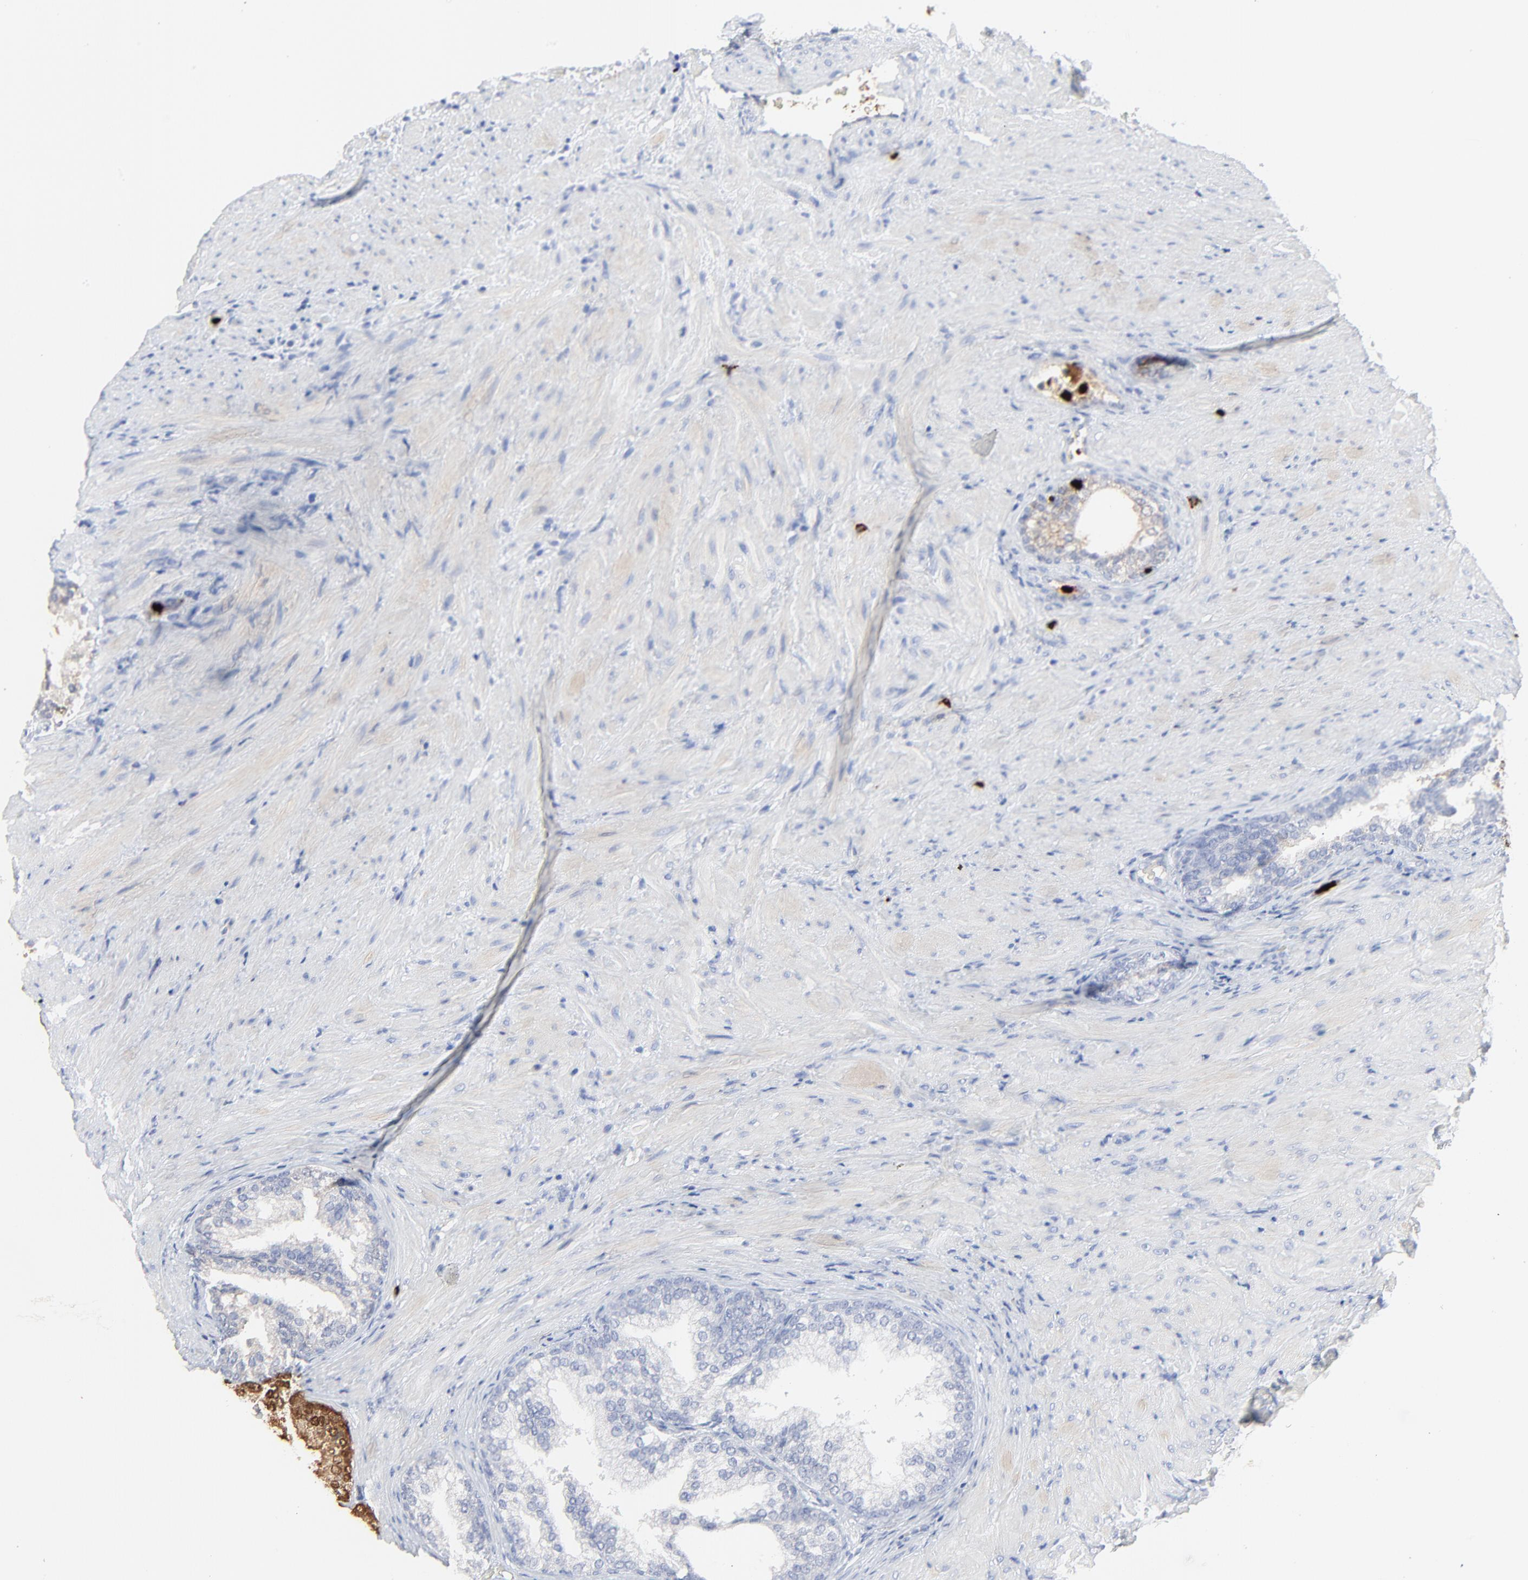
{"staining": {"intensity": "negative", "quantity": "none", "location": "none"}, "tissue": "prostate", "cell_type": "Glandular cells", "image_type": "normal", "snomed": [{"axis": "morphology", "description": "Normal tissue, NOS"}, {"axis": "topography", "description": "Prostate"}], "caption": "Normal prostate was stained to show a protein in brown. There is no significant staining in glandular cells.", "gene": "LCN2", "patient": {"sex": "male", "age": 76}}